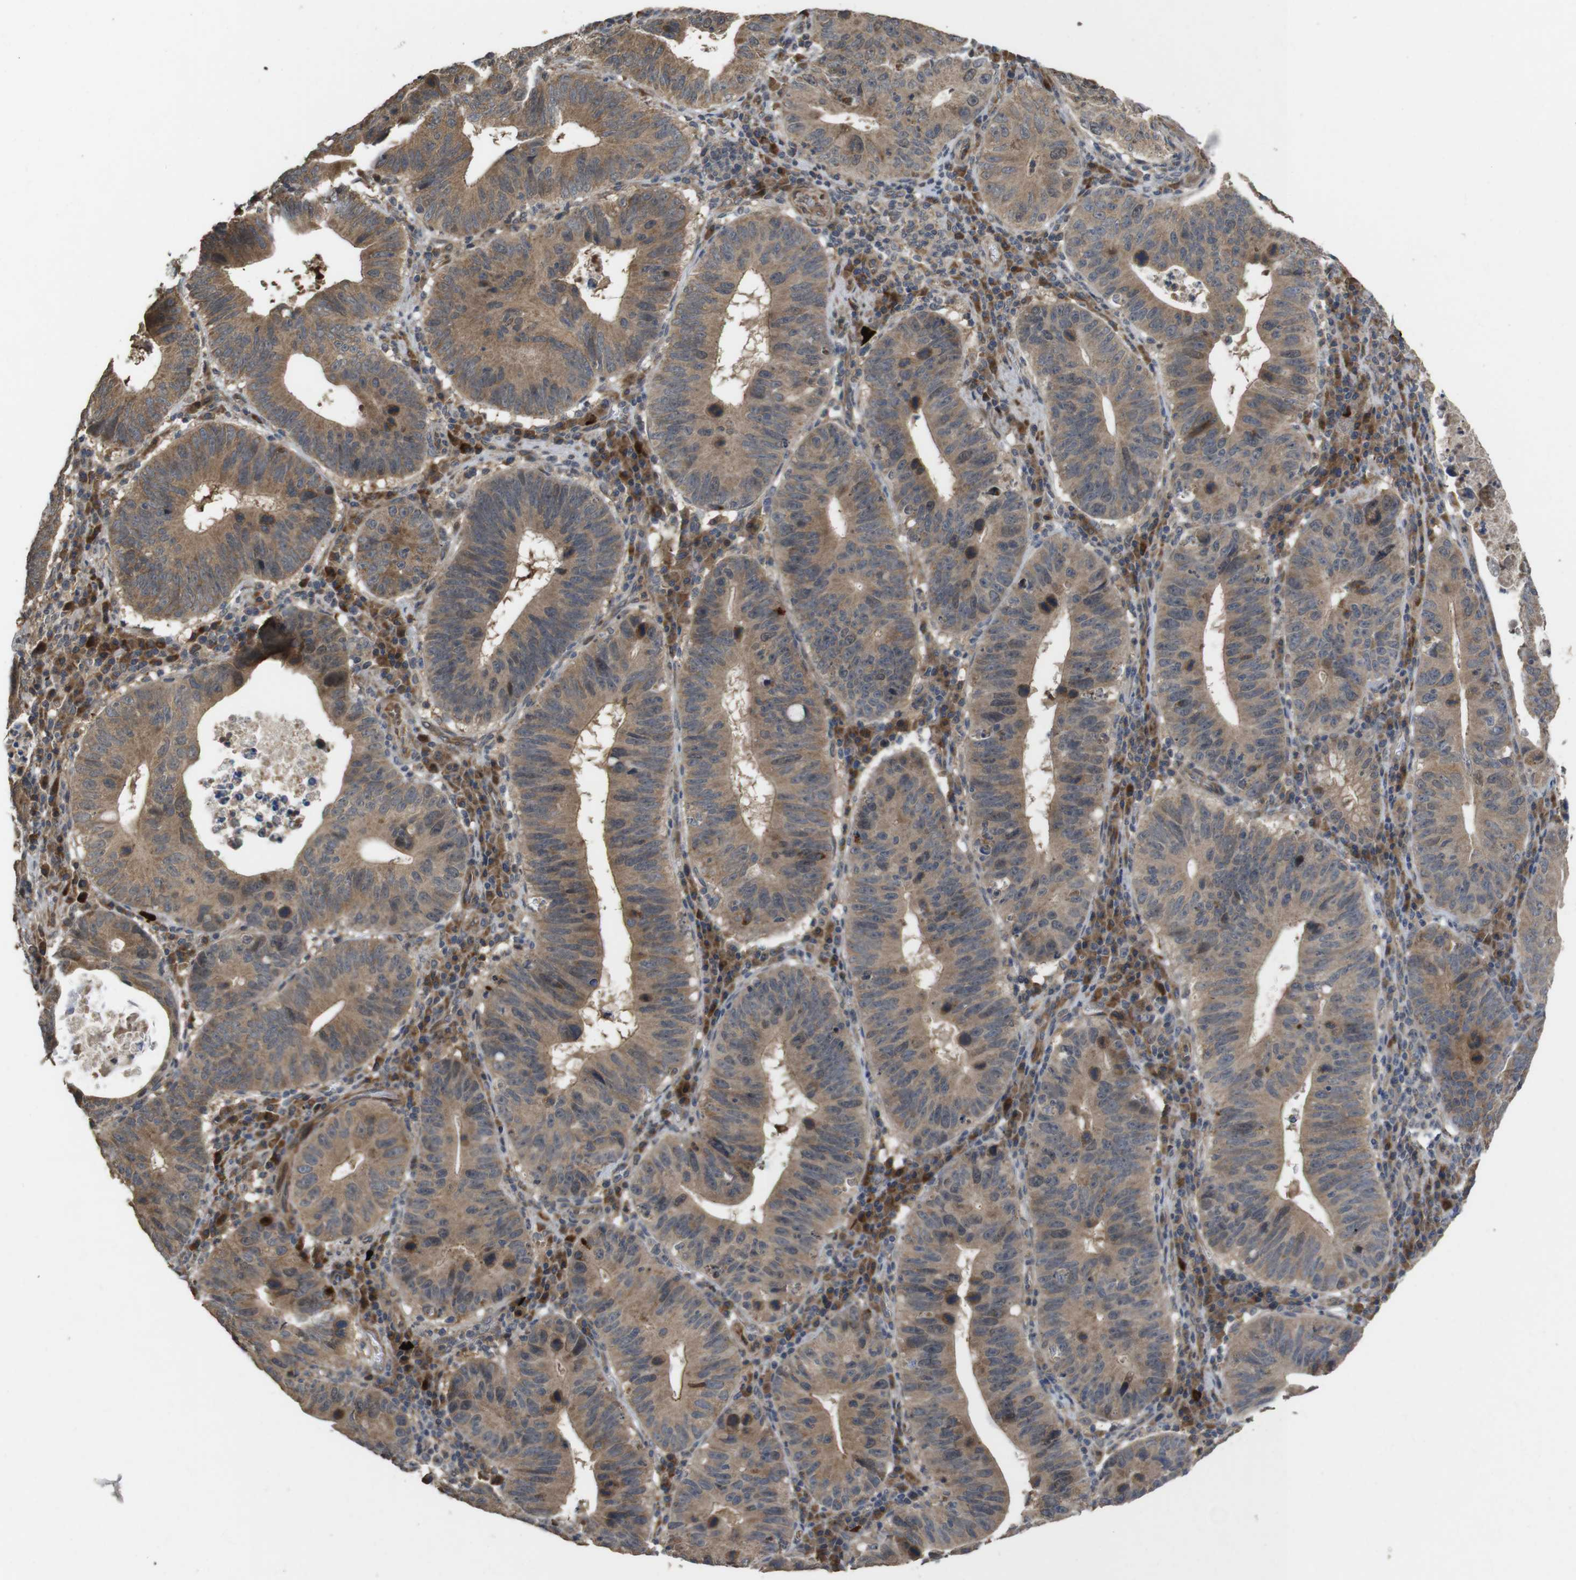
{"staining": {"intensity": "moderate", "quantity": ">75%", "location": "cytoplasmic/membranous,nuclear"}, "tissue": "stomach cancer", "cell_type": "Tumor cells", "image_type": "cancer", "snomed": [{"axis": "morphology", "description": "Adenocarcinoma, NOS"}, {"axis": "topography", "description": "Stomach"}], "caption": "There is medium levels of moderate cytoplasmic/membranous and nuclear staining in tumor cells of stomach adenocarcinoma, as demonstrated by immunohistochemical staining (brown color).", "gene": "PCDHB10", "patient": {"sex": "male", "age": 59}}